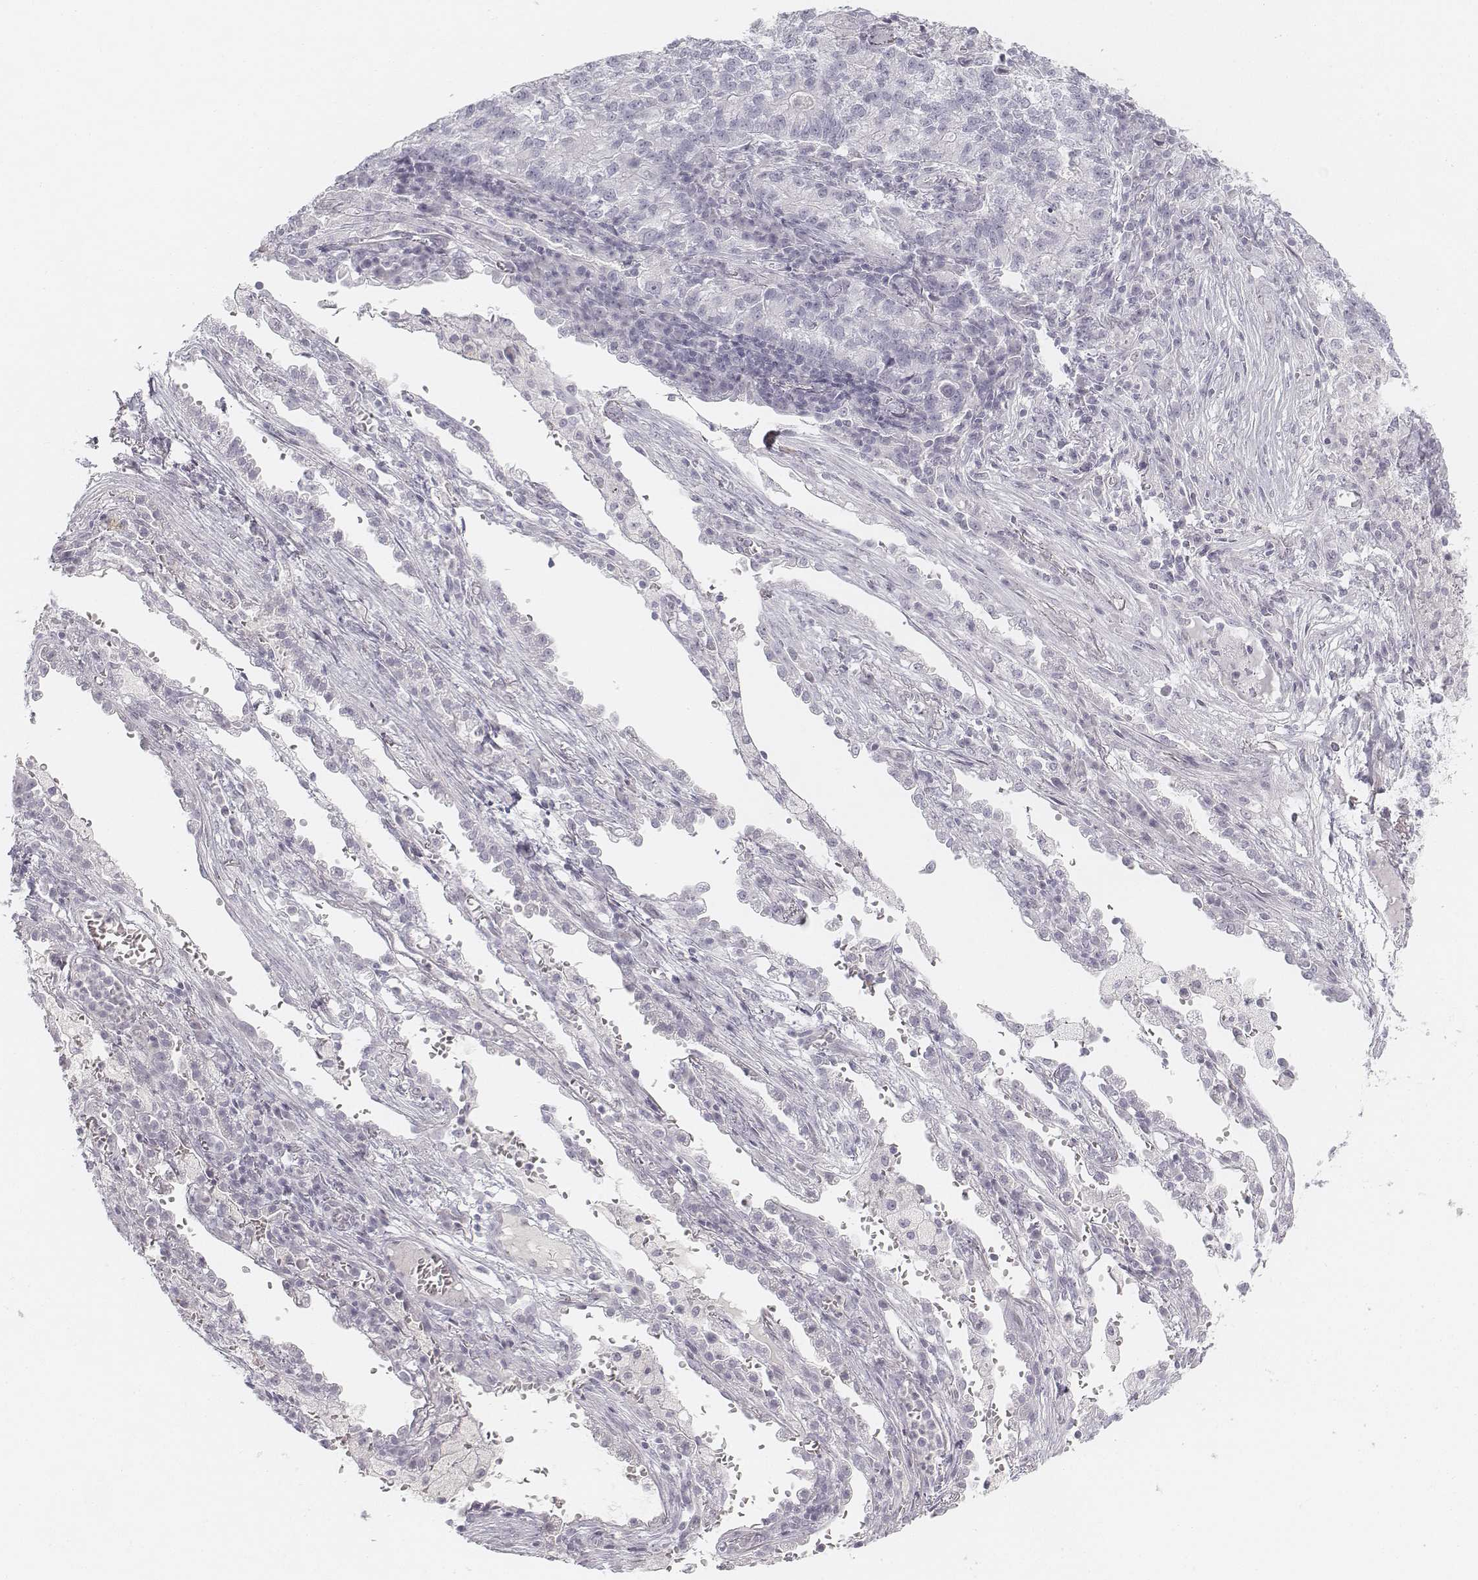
{"staining": {"intensity": "negative", "quantity": "none", "location": "none"}, "tissue": "lung cancer", "cell_type": "Tumor cells", "image_type": "cancer", "snomed": [{"axis": "morphology", "description": "Adenocarcinoma, NOS"}, {"axis": "topography", "description": "Lung"}], "caption": "Photomicrograph shows no significant protein positivity in tumor cells of lung adenocarcinoma.", "gene": "KRTAP2-1", "patient": {"sex": "male", "age": 57}}